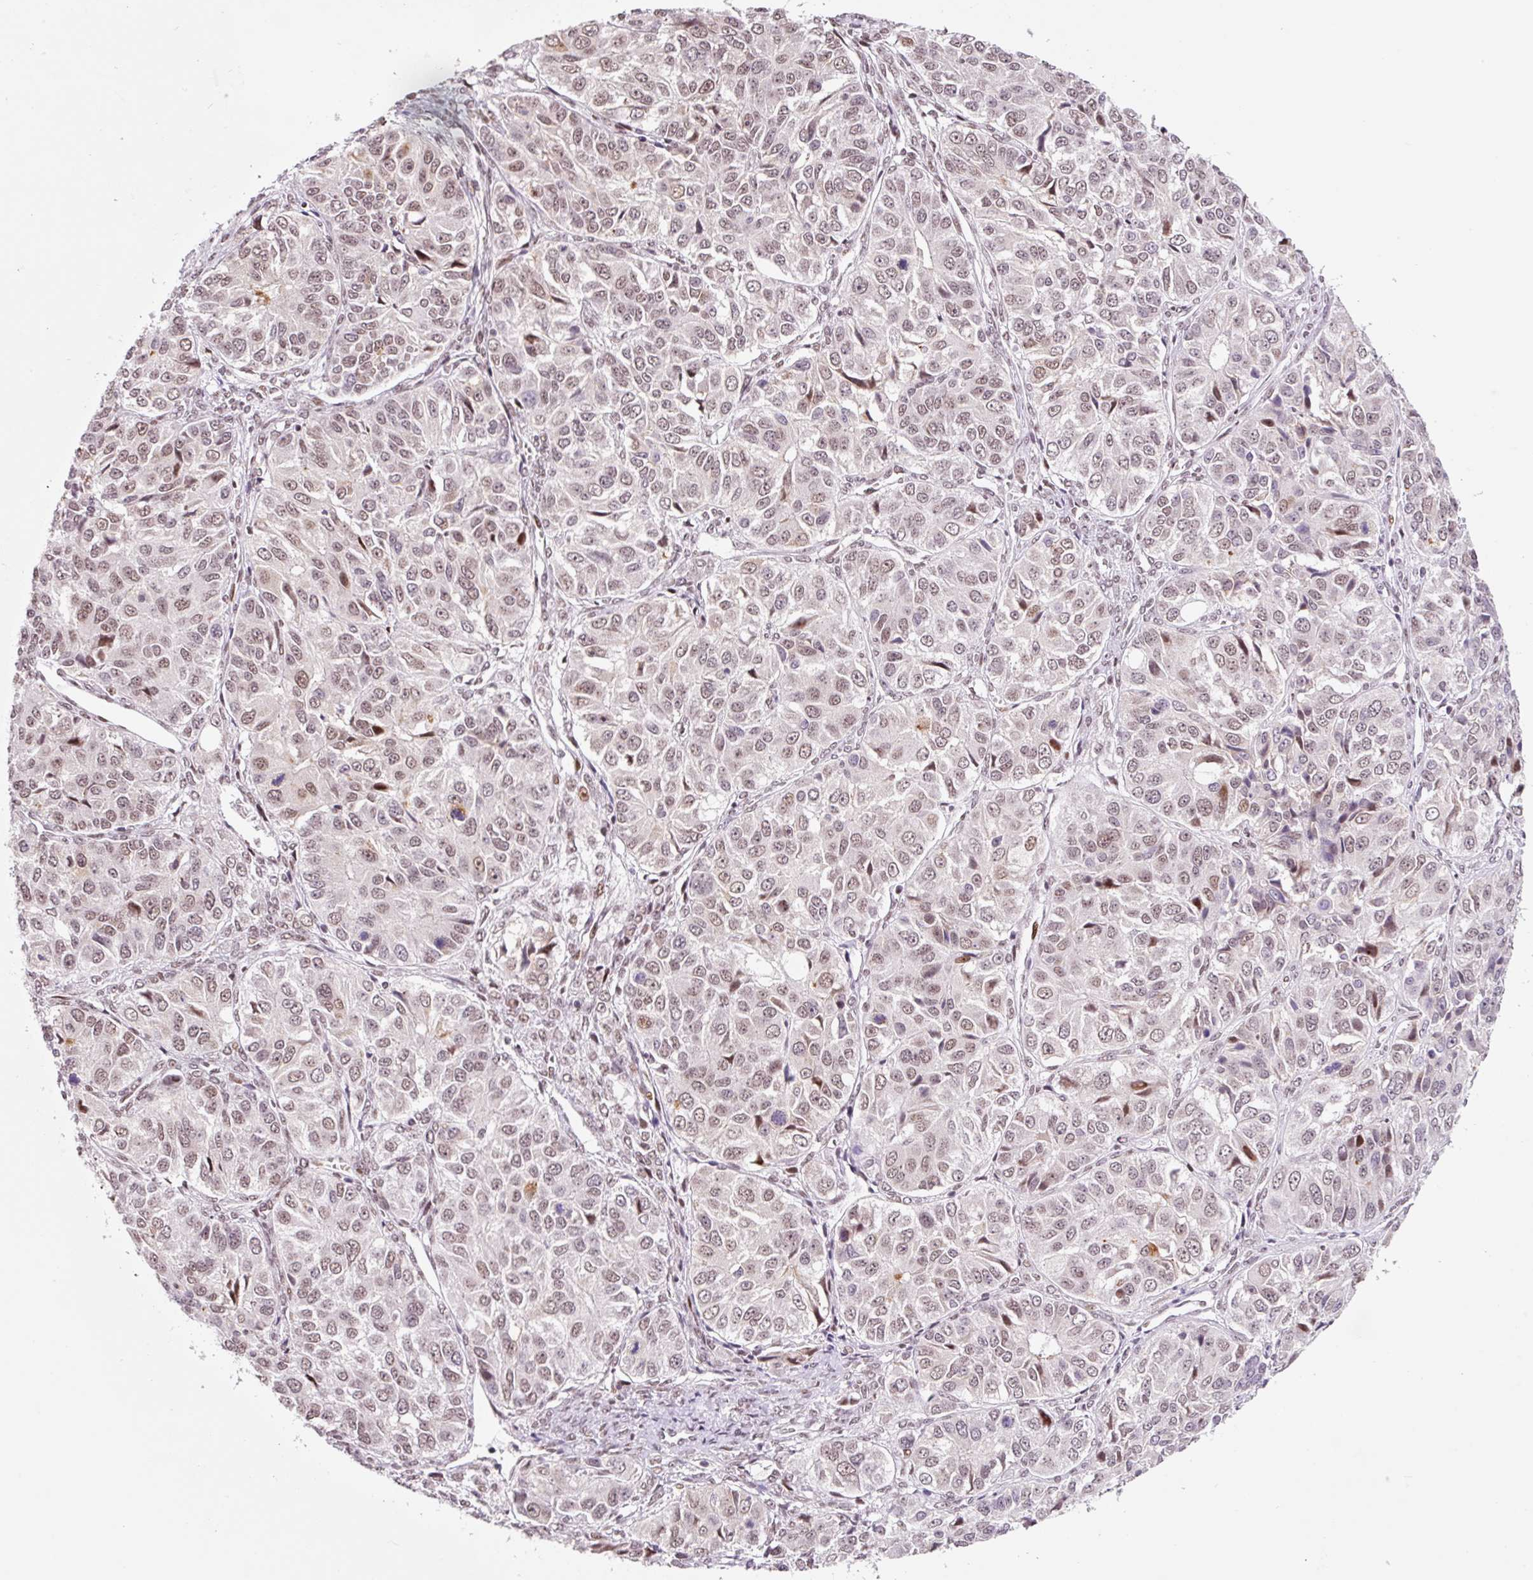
{"staining": {"intensity": "moderate", "quantity": ">75%", "location": "nuclear"}, "tissue": "ovarian cancer", "cell_type": "Tumor cells", "image_type": "cancer", "snomed": [{"axis": "morphology", "description": "Carcinoma, endometroid"}, {"axis": "topography", "description": "Ovary"}], "caption": "Protein staining demonstrates moderate nuclear staining in about >75% of tumor cells in endometroid carcinoma (ovarian). (IHC, brightfield microscopy, high magnification).", "gene": "CCNL2", "patient": {"sex": "female", "age": 51}}